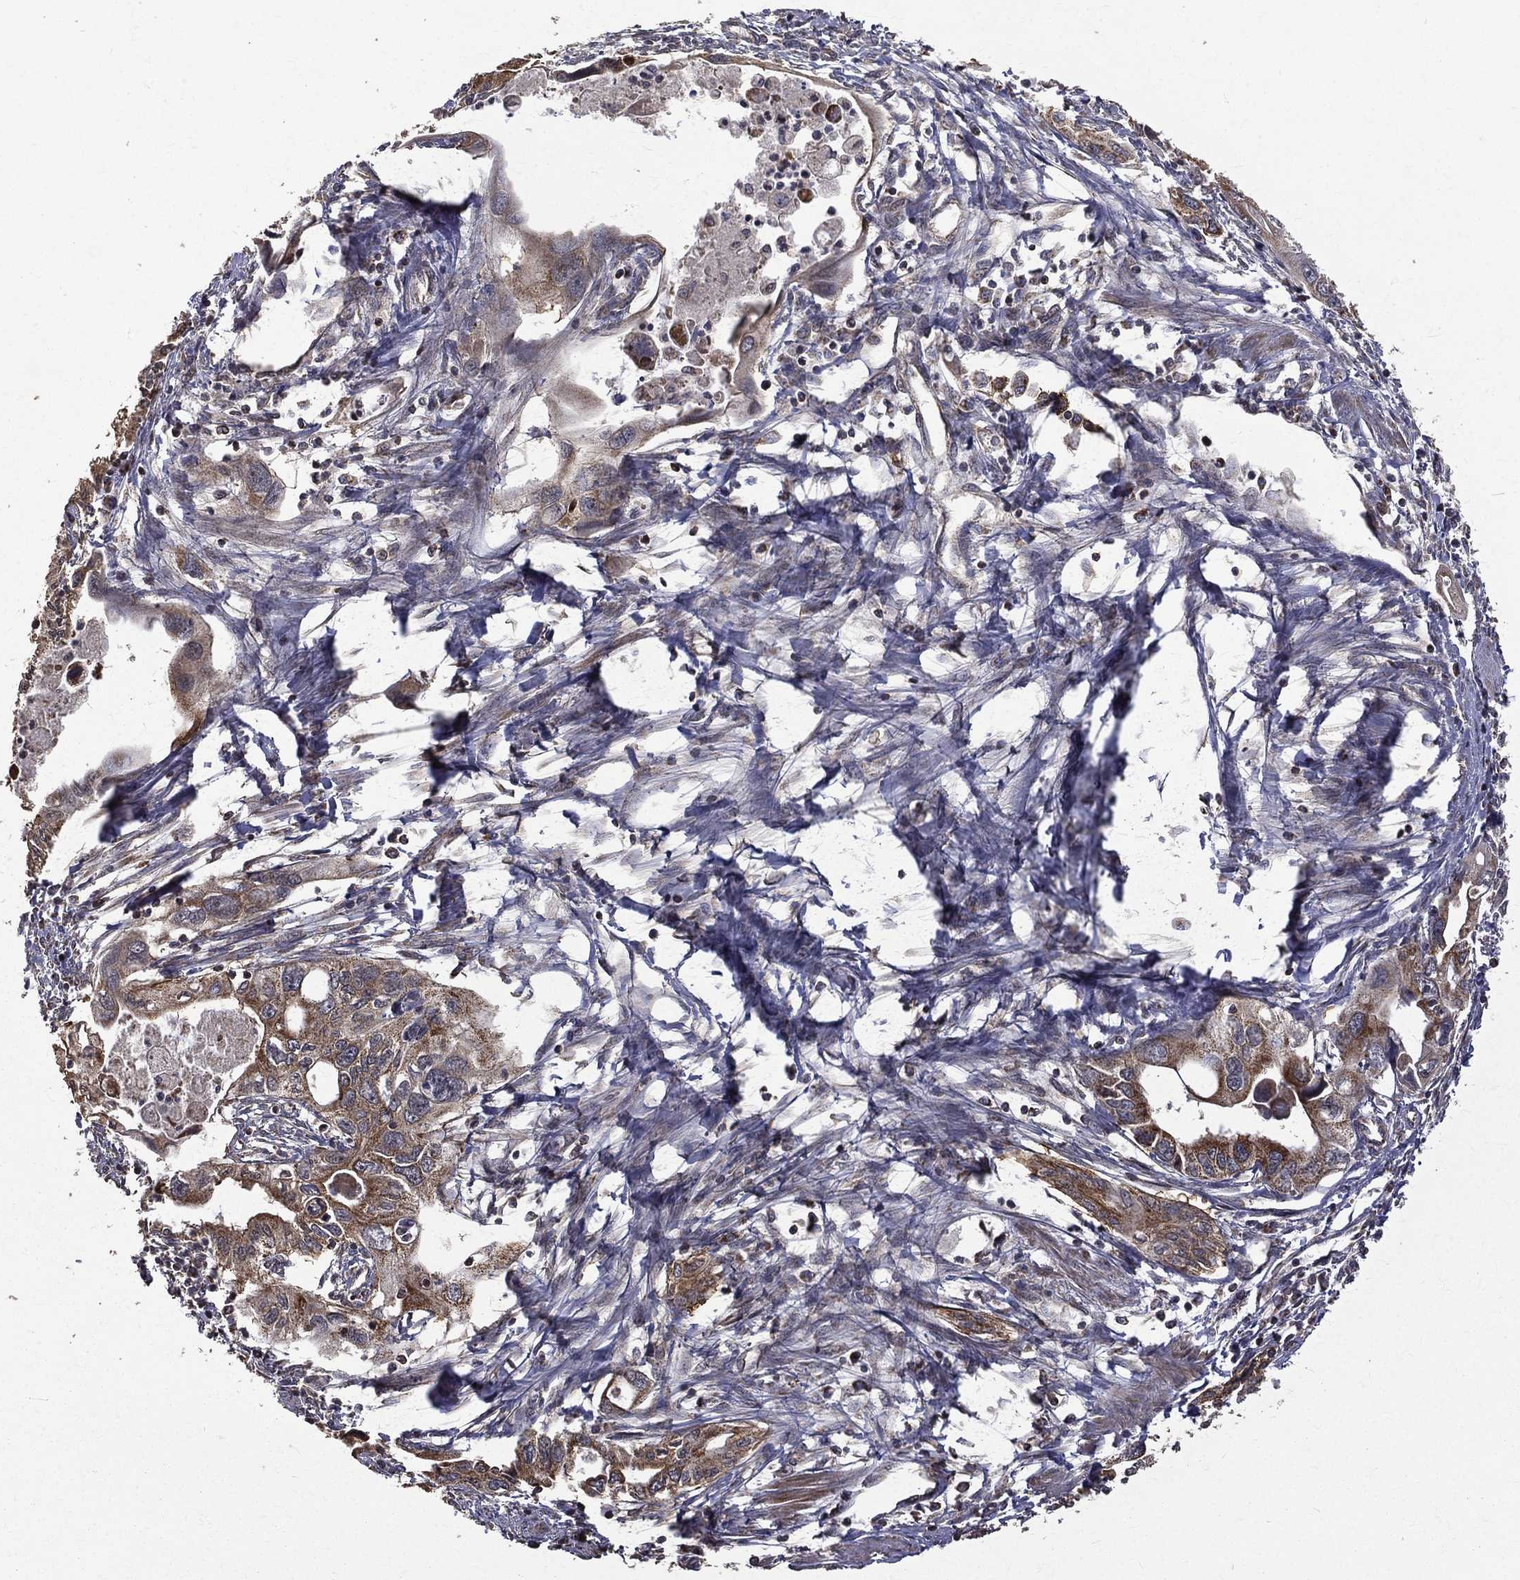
{"staining": {"intensity": "moderate", "quantity": ">75%", "location": "cytoplasmic/membranous"}, "tissue": "pancreatic cancer", "cell_type": "Tumor cells", "image_type": "cancer", "snomed": [{"axis": "morphology", "description": "Adenocarcinoma, NOS"}, {"axis": "topography", "description": "Pancreas"}], "caption": "A medium amount of moderate cytoplasmic/membranous expression is appreciated in approximately >75% of tumor cells in pancreatic adenocarcinoma tissue. (IHC, brightfield microscopy, high magnification).", "gene": "RPGR", "patient": {"sex": "male", "age": 60}}